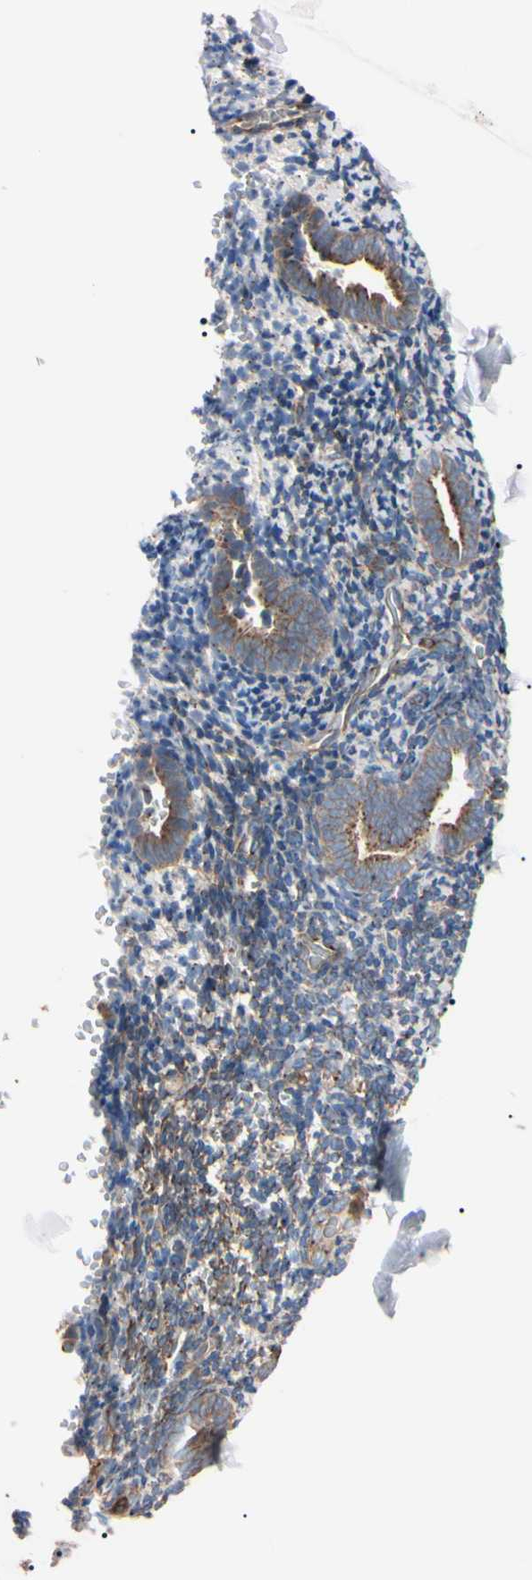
{"staining": {"intensity": "moderate", "quantity": ">75%", "location": "cytoplasmic/membranous"}, "tissue": "endometrium", "cell_type": "Cells in endometrial stroma", "image_type": "normal", "snomed": [{"axis": "morphology", "description": "Normal tissue, NOS"}, {"axis": "topography", "description": "Endometrium"}], "caption": "A brown stain labels moderate cytoplasmic/membranous staining of a protein in cells in endometrial stroma of normal endometrium.", "gene": "PRKACA", "patient": {"sex": "female", "age": 51}}